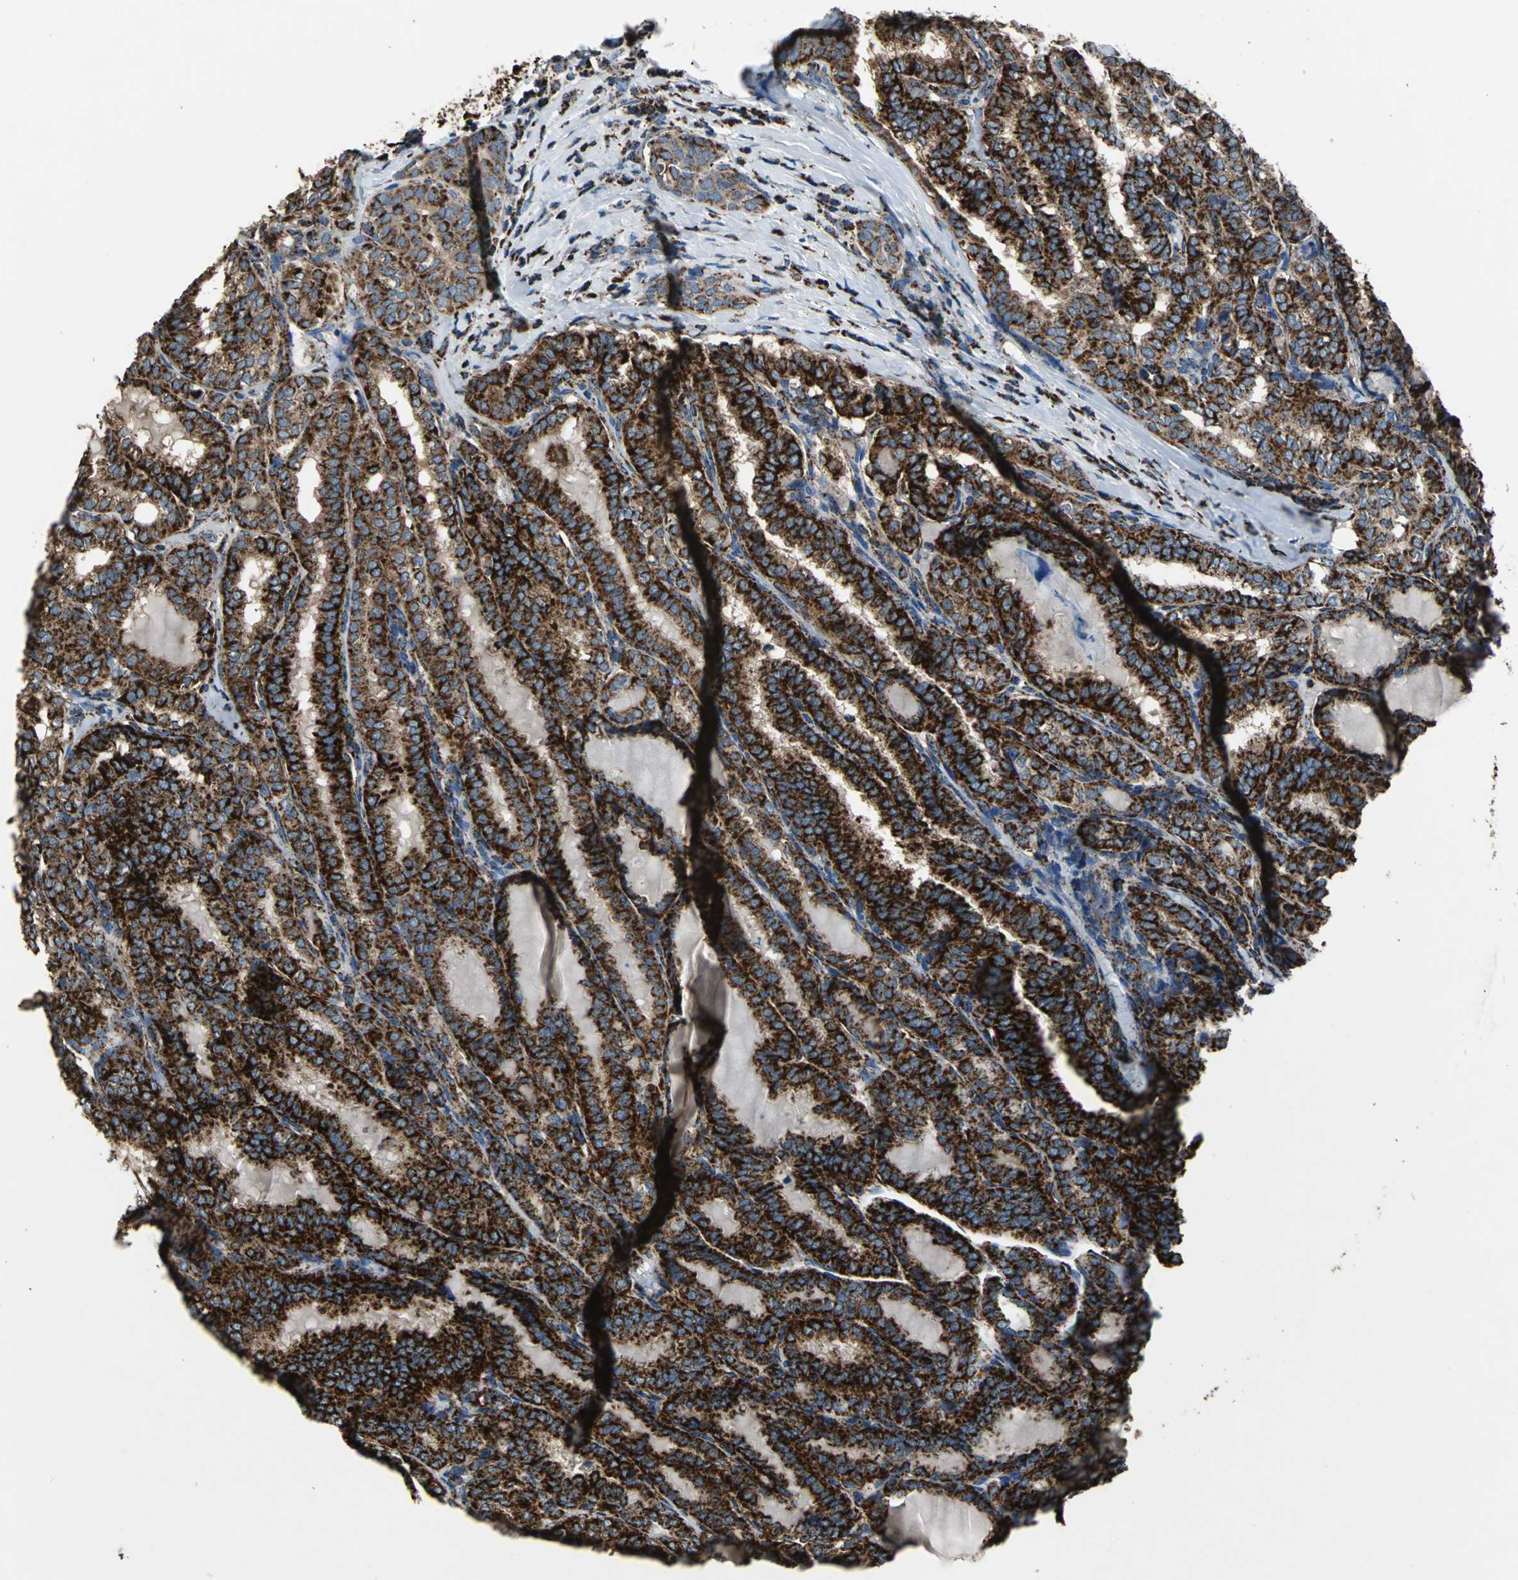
{"staining": {"intensity": "strong", "quantity": ">75%", "location": "cytoplasmic/membranous"}, "tissue": "thyroid cancer", "cell_type": "Tumor cells", "image_type": "cancer", "snomed": [{"axis": "morphology", "description": "Papillary adenocarcinoma, NOS"}, {"axis": "topography", "description": "Thyroid gland"}], "caption": "IHC (DAB) staining of thyroid cancer exhibits strong cytoplasmic/membranous protein positivity in approximately >75% of tumor cells. The protein is stained brown, and the nuclei are stained in blue (DAB (3,3'-diaminobenzidine) IHC with brightfield microscopy, high magnification).", "gene": "ECH1", "patient": {"sex": "female", "age": 30}}